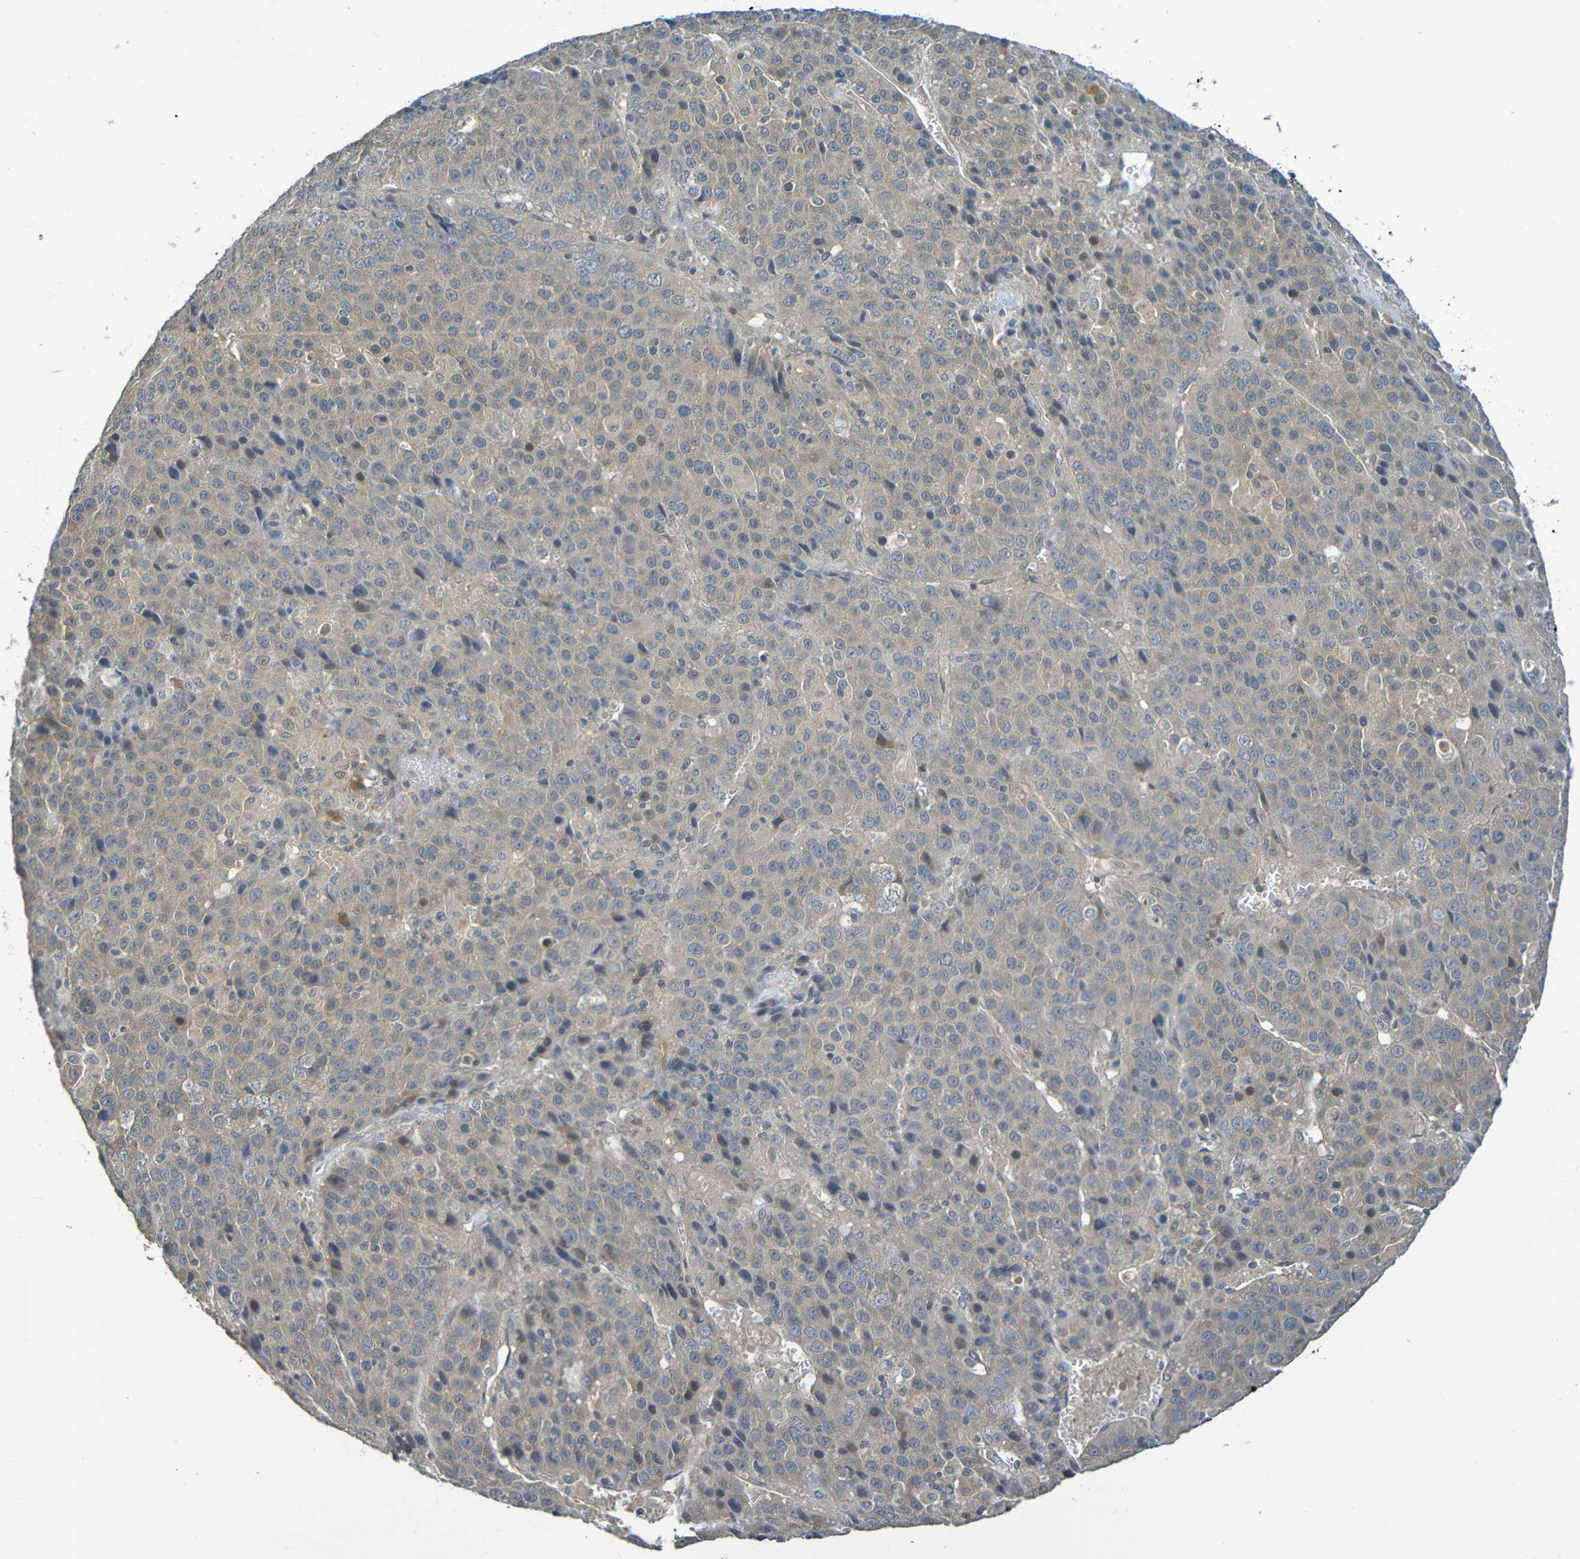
{"staining": {"intensity": "weak", "quantity": ">75%", "location": "cytoplasmic/membranous"}, "tissue": "liver cancer", "cell_type": "Tumor cells", "image_type": "cancer", "snomed": [{"axis": "morphology", "description": "Carcinoma, Hepatocellular, NOS"}, {"axis": "topography", "description": "Liver"}], "caption": "A brown stain highlights weak cytoplasmic/membranous expression of a protein in liver cancer (hepatocellular carcinoma) tumor cells. Immunohistochemistry stains the protein of interest in brown and the nuclei are stained blue.", "gene": "CYP4F2", "patient": {"sex": "female", "age": 53}}